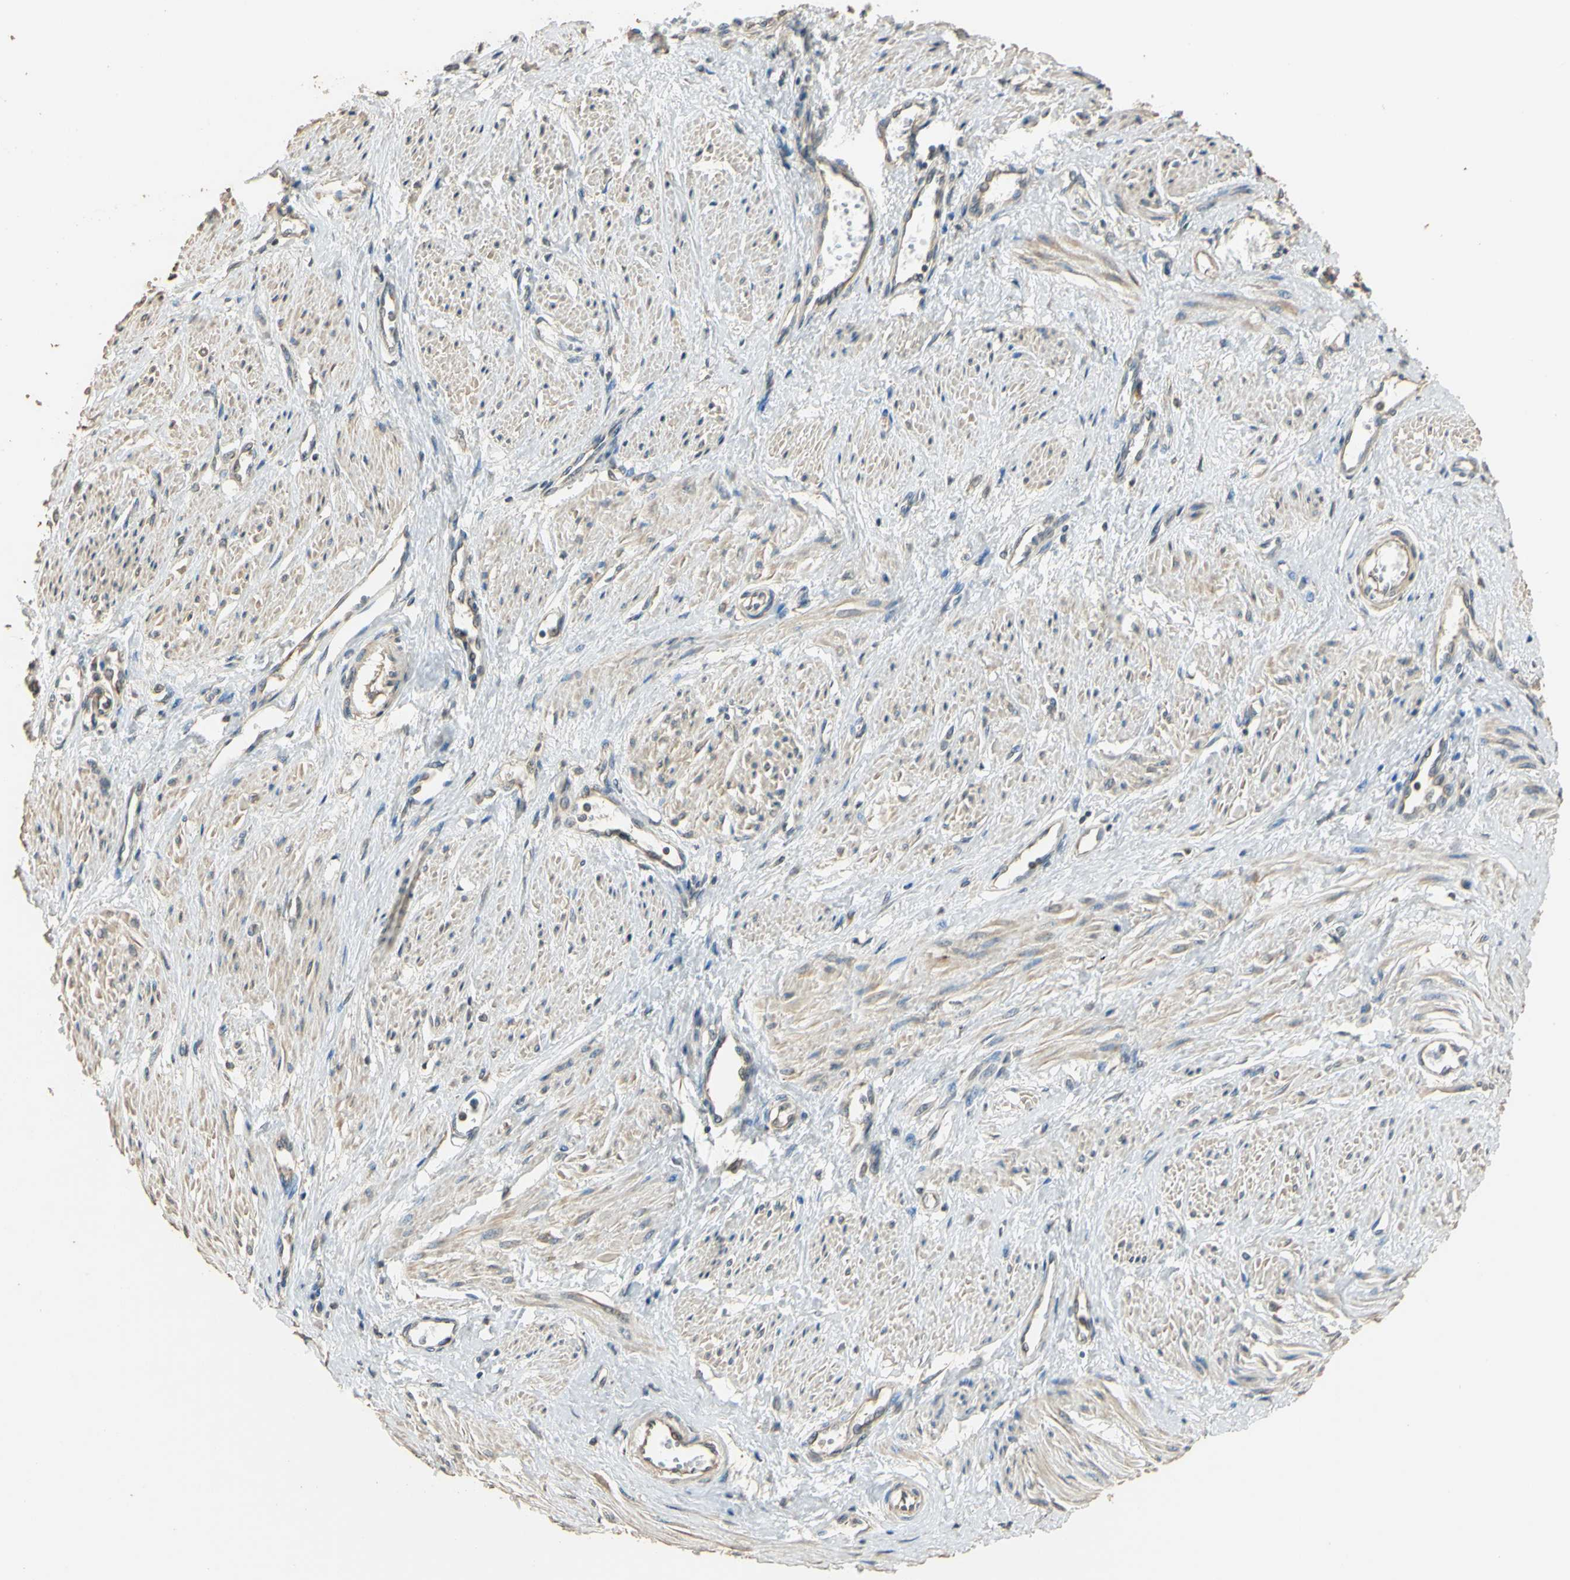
{"staining": {"intensity": "weak", "quantity": ">75%", "location": "cytoplasmic/membranous"}, "tissue": "smooth muscle", "cell_type": "Smooth muscle cells", "image_type": "normal", "snomed": [{"axis": "morphology", "description": "Normal tissue, NOS"}, {"axis": "topography", "description": "Smooth muscle"}, {"axis": "topography", "description": "Uterus"}], "caption": "Smooth muscle stained with IHC reveals weak cytoplasmic/membranous expression in about >75% of smooth muscle cells.", "gene": "STX18", "patient": {"sex": "female", "age": 39}}